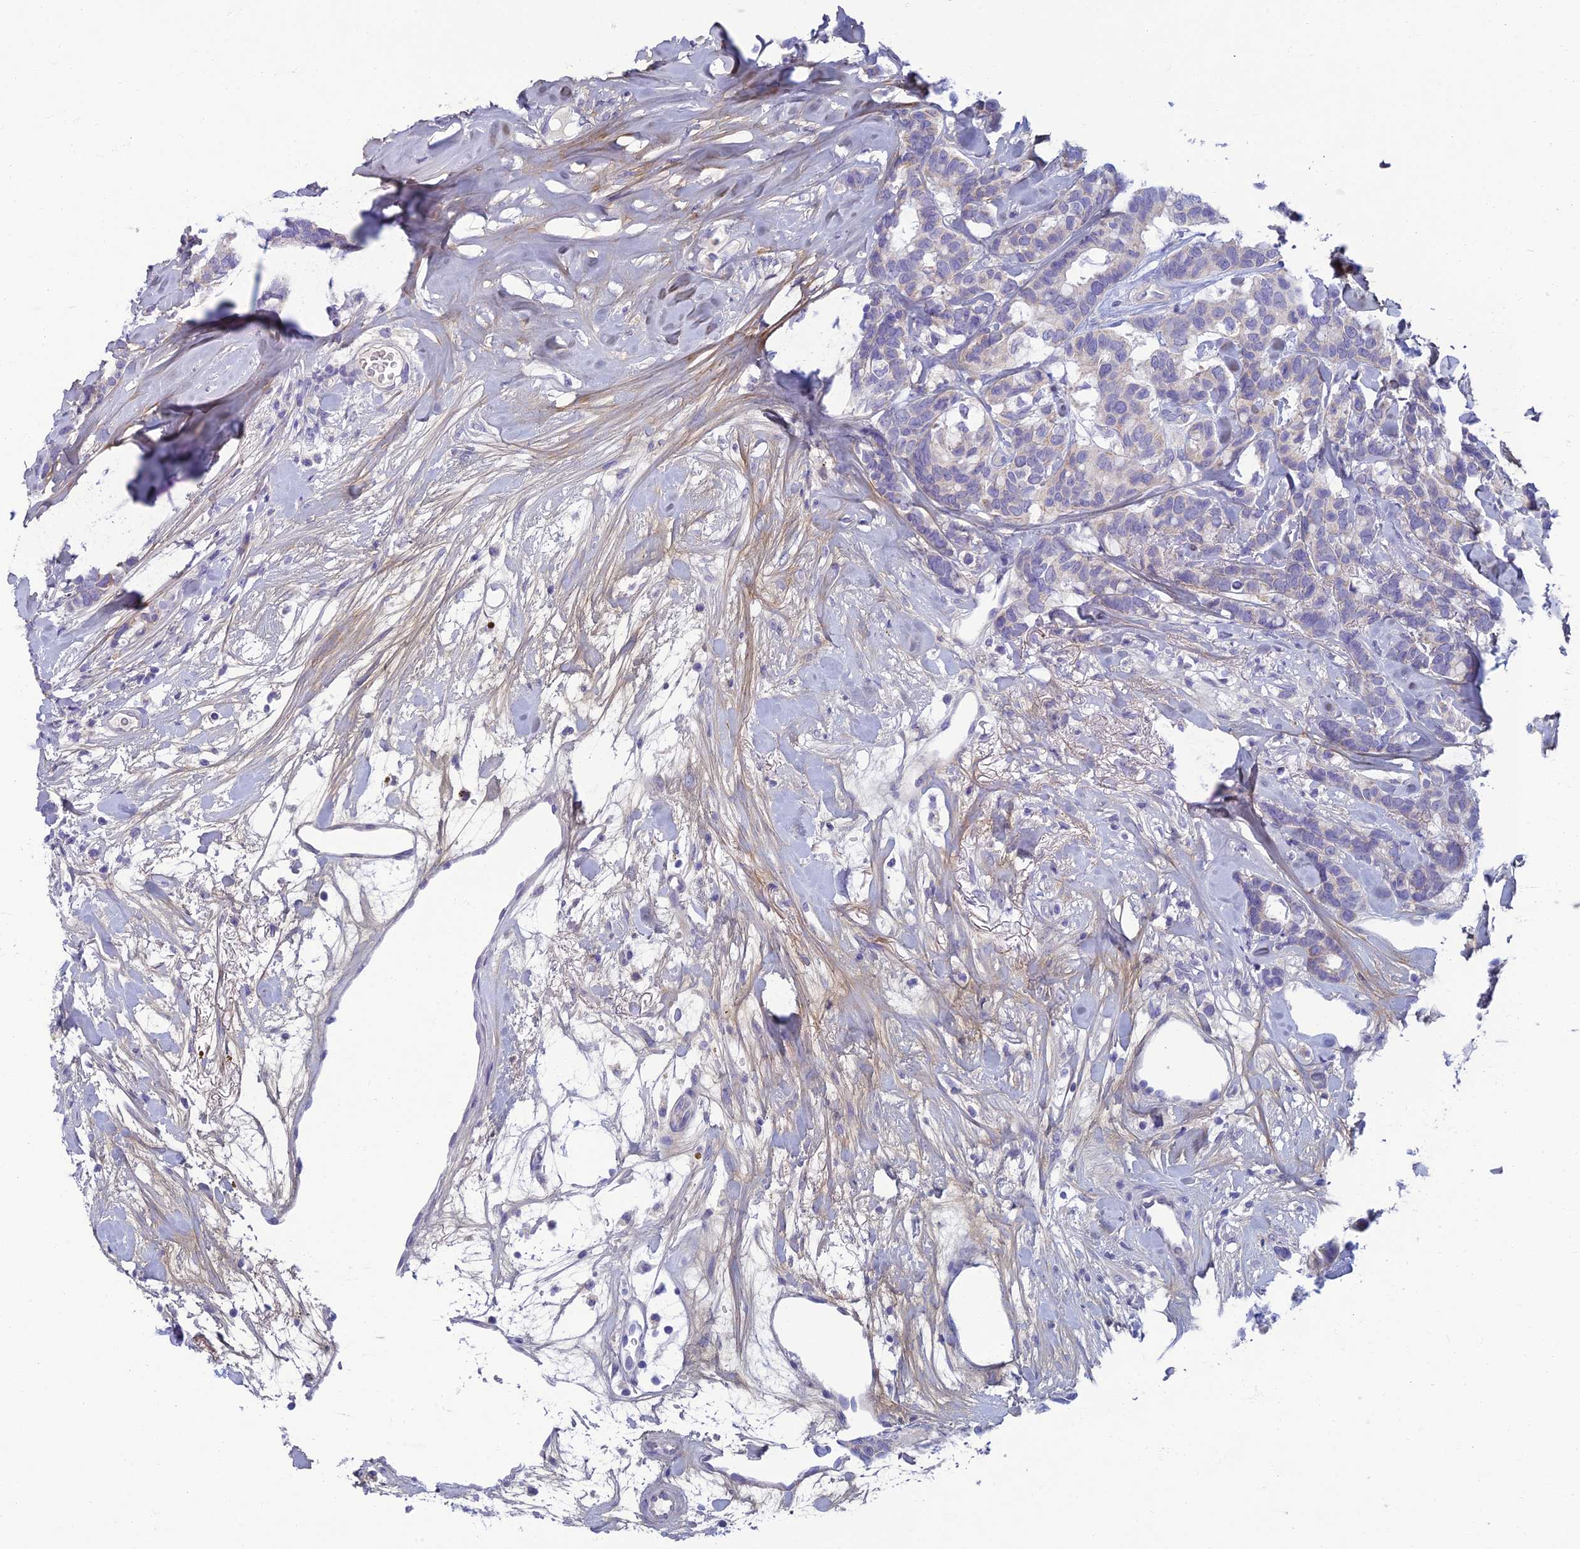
{"staining": {"intensity": "negative", "quantity": "none", "location": "none"}, "tissue": "breast cancer", "cell_type": "Tumor cells", "image_type": "cancer", "snomed": [{"axis": "morphology", "description": "Duct carcinoma"}, {"axis": "topography", "description": "Breast"}], "caption": "DAB immunohistochemical staining of breast cancer shows no significant expression in tumor cells. (DAB immunohistochemistry with hematoxylin counter stain).", "gene": "SLC25A41", "patient": {"sex": "female", "age": 87}}